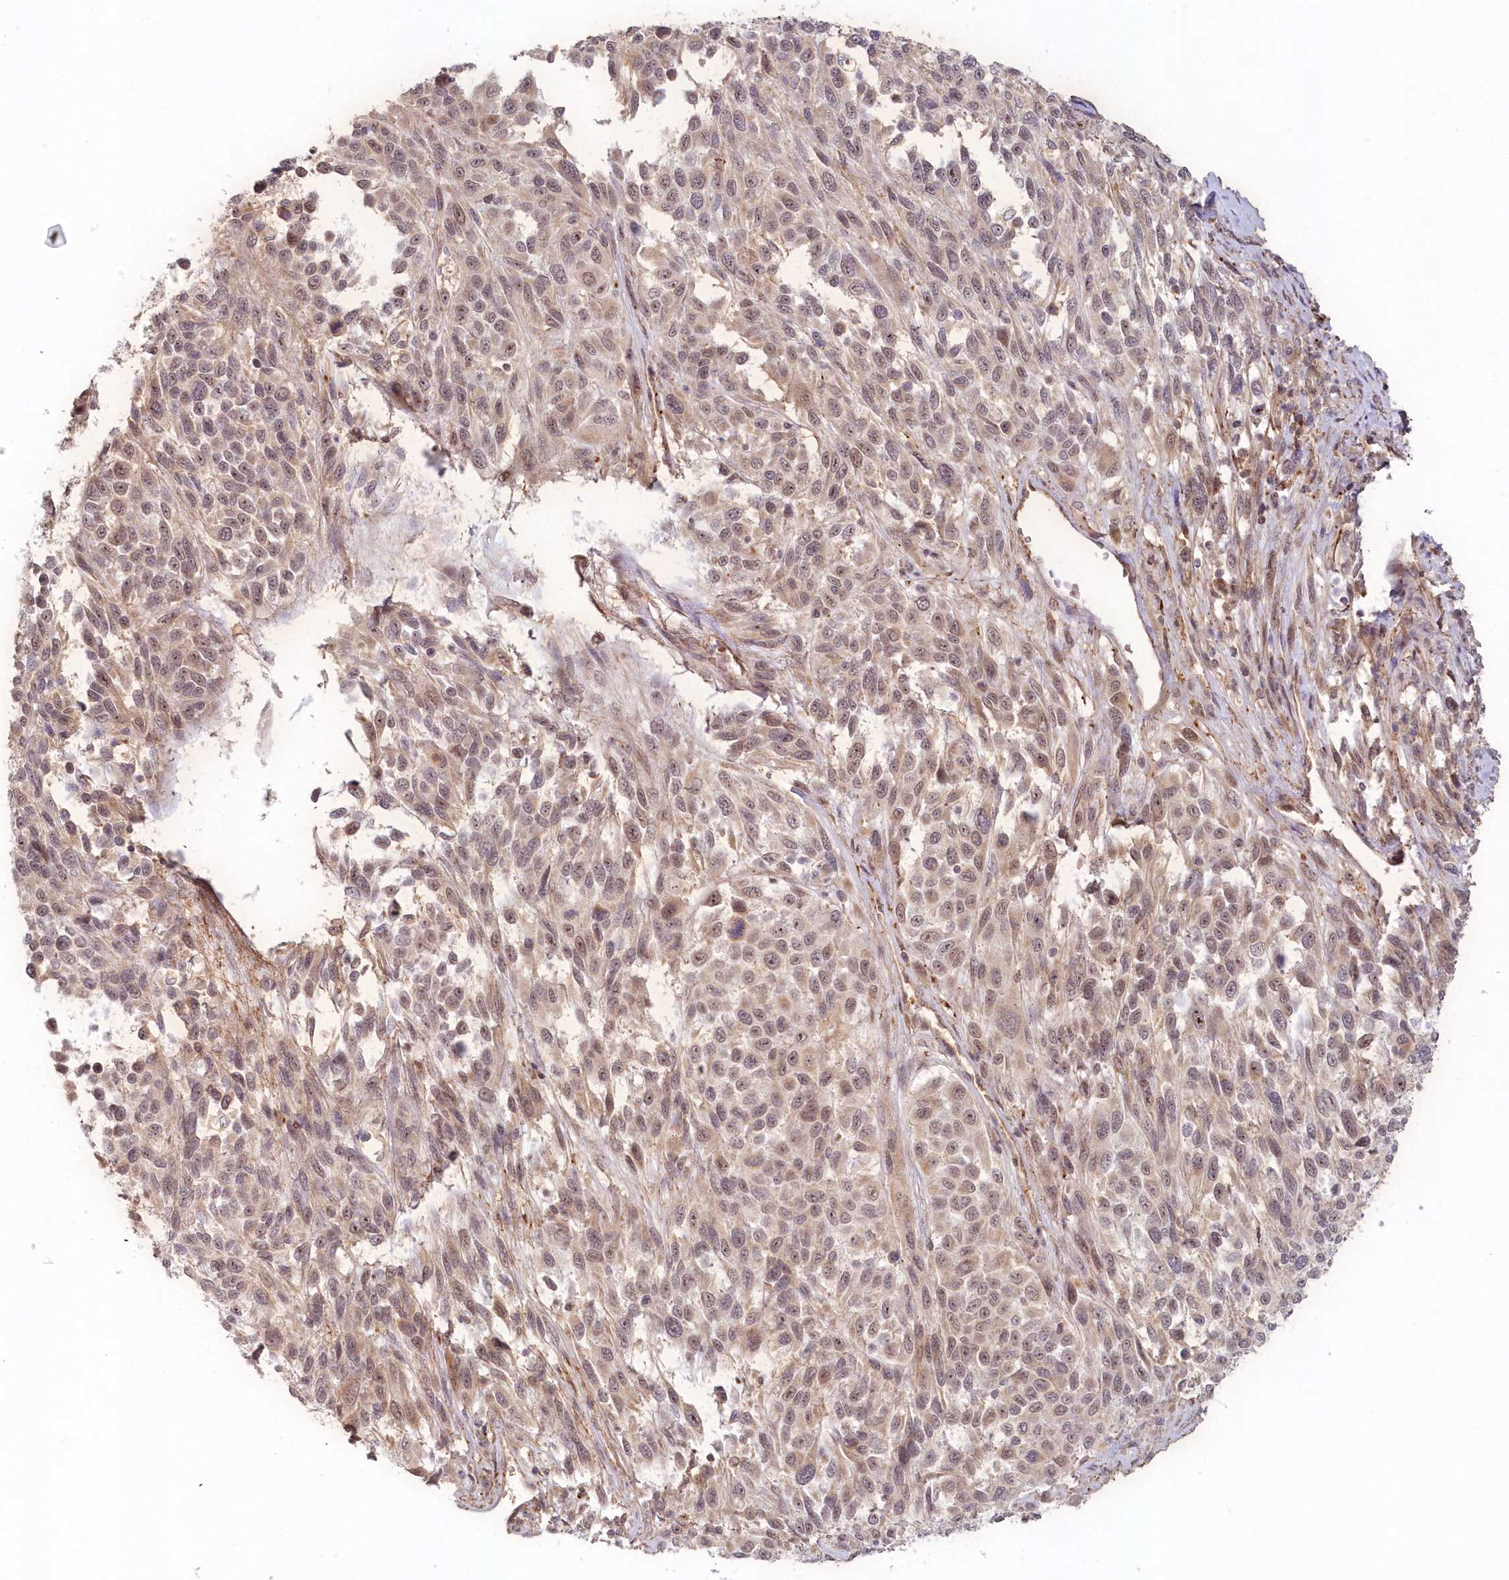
{"staining": {"intensity": "weak", "quantity": ">75%", "location": "cytoplasmic/membranous,nuclear"}, "tissue": "melanoma", "cell_type": "Tumor cells", "image_type": "cancer", "snomed": [{"axis": "morphology", "description": "Malignant melanoma, Metastatic site"}, {"axis": "topography", "description": "Lymph node"}], "caption": "The micrograph displays immunohistochemical staining of melanoma. There is weak cytoplasmic/membranous and nuclear staining is appreciated in approximately >75% of tumor cells.", "gene": "TOGARAM2", "patient": {"sex": "male", "age": 61}}